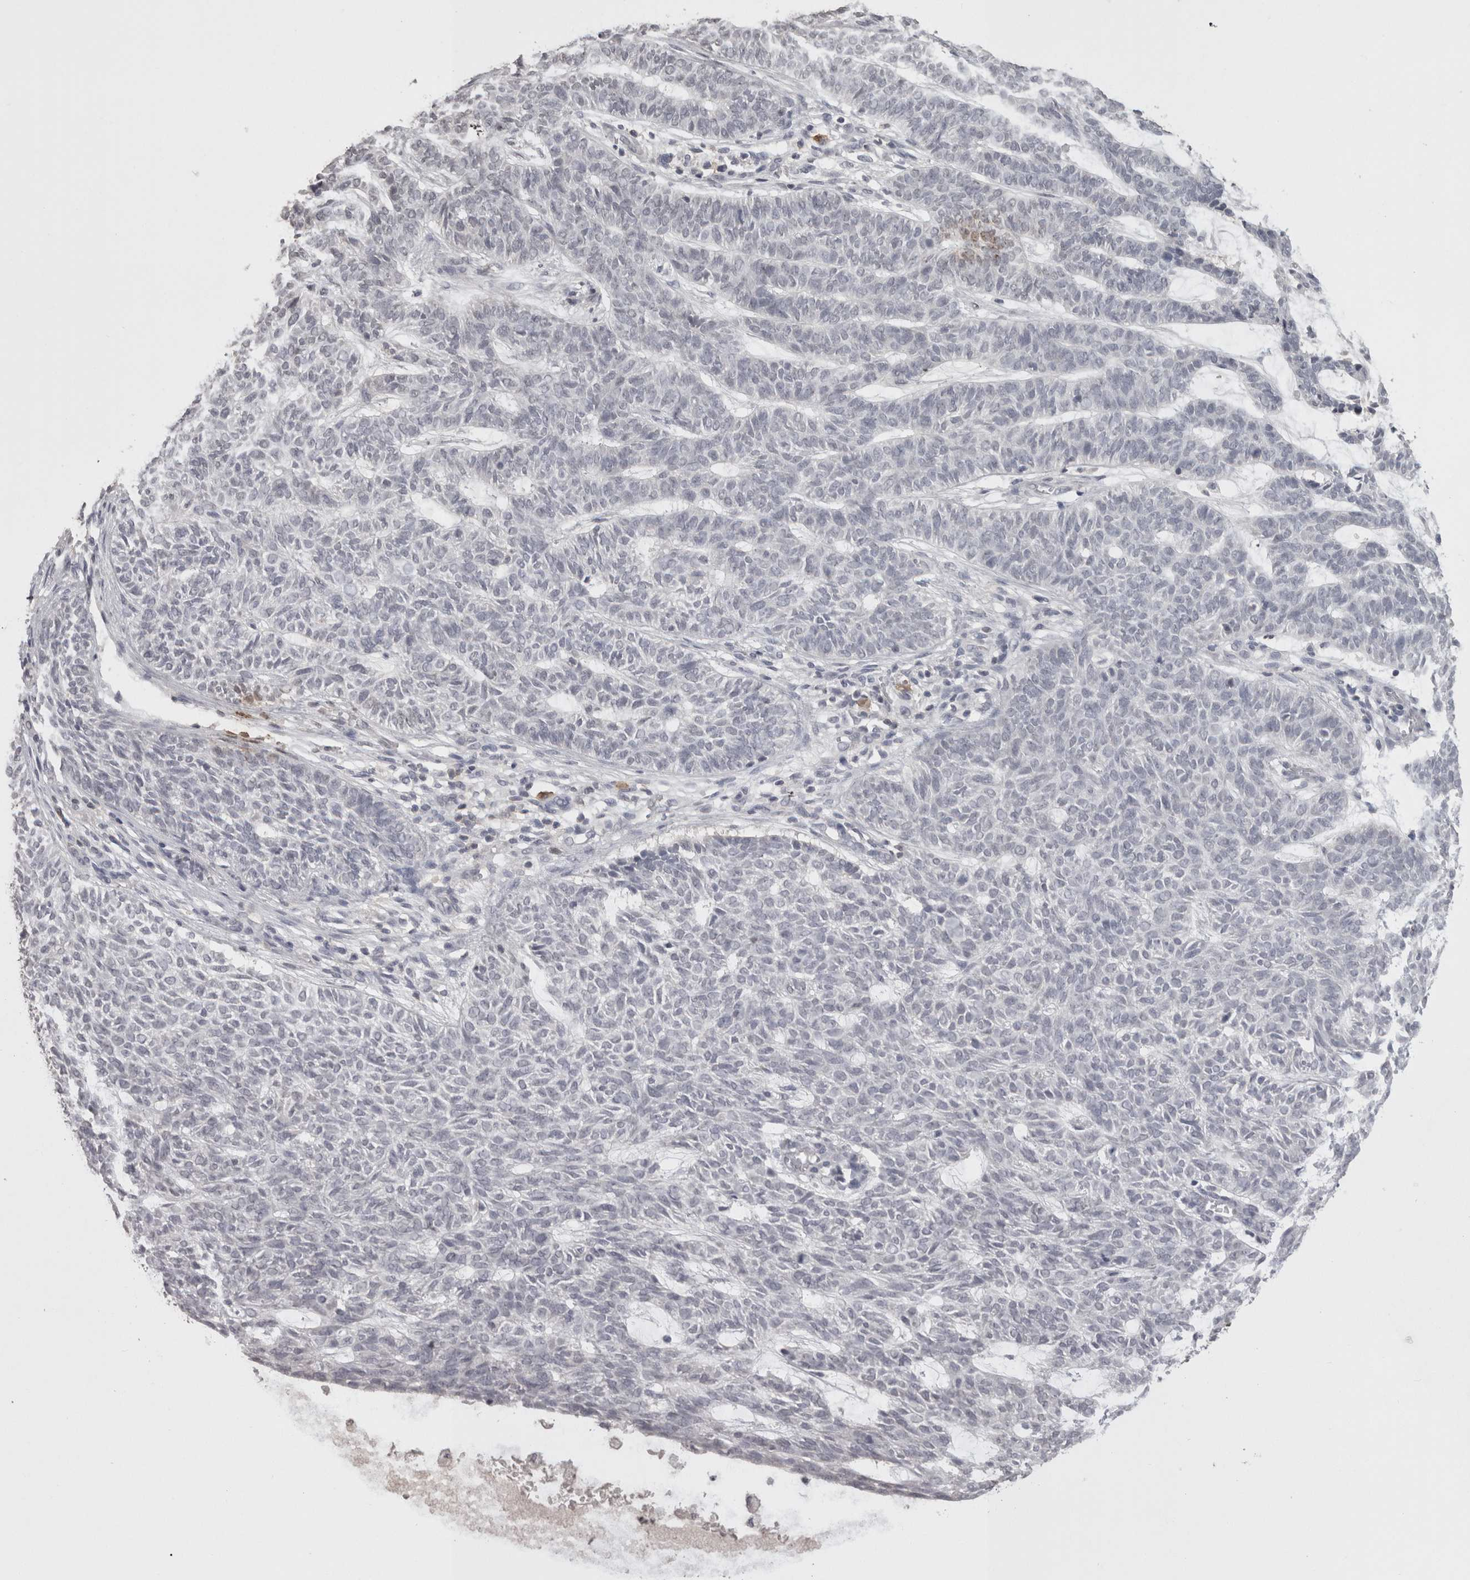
{"staining": {"intensity": "negative", "quantity": "none", "location": "none"}, "tissue": "skin cancer", "cell_type": "Tumor cells", "image_type": "cancer", "snomed": [{"axis": "morphology", "description": "Basal cell carcinoma"}, {"axis": "topography", "description": "Skin"}], "caption": "Skin cancer stained for a protein using immunohistochemistry demonstrates no staining tumor cells.", "gene": "LAX1", "patient": {"sex": "male", "age": 87}}